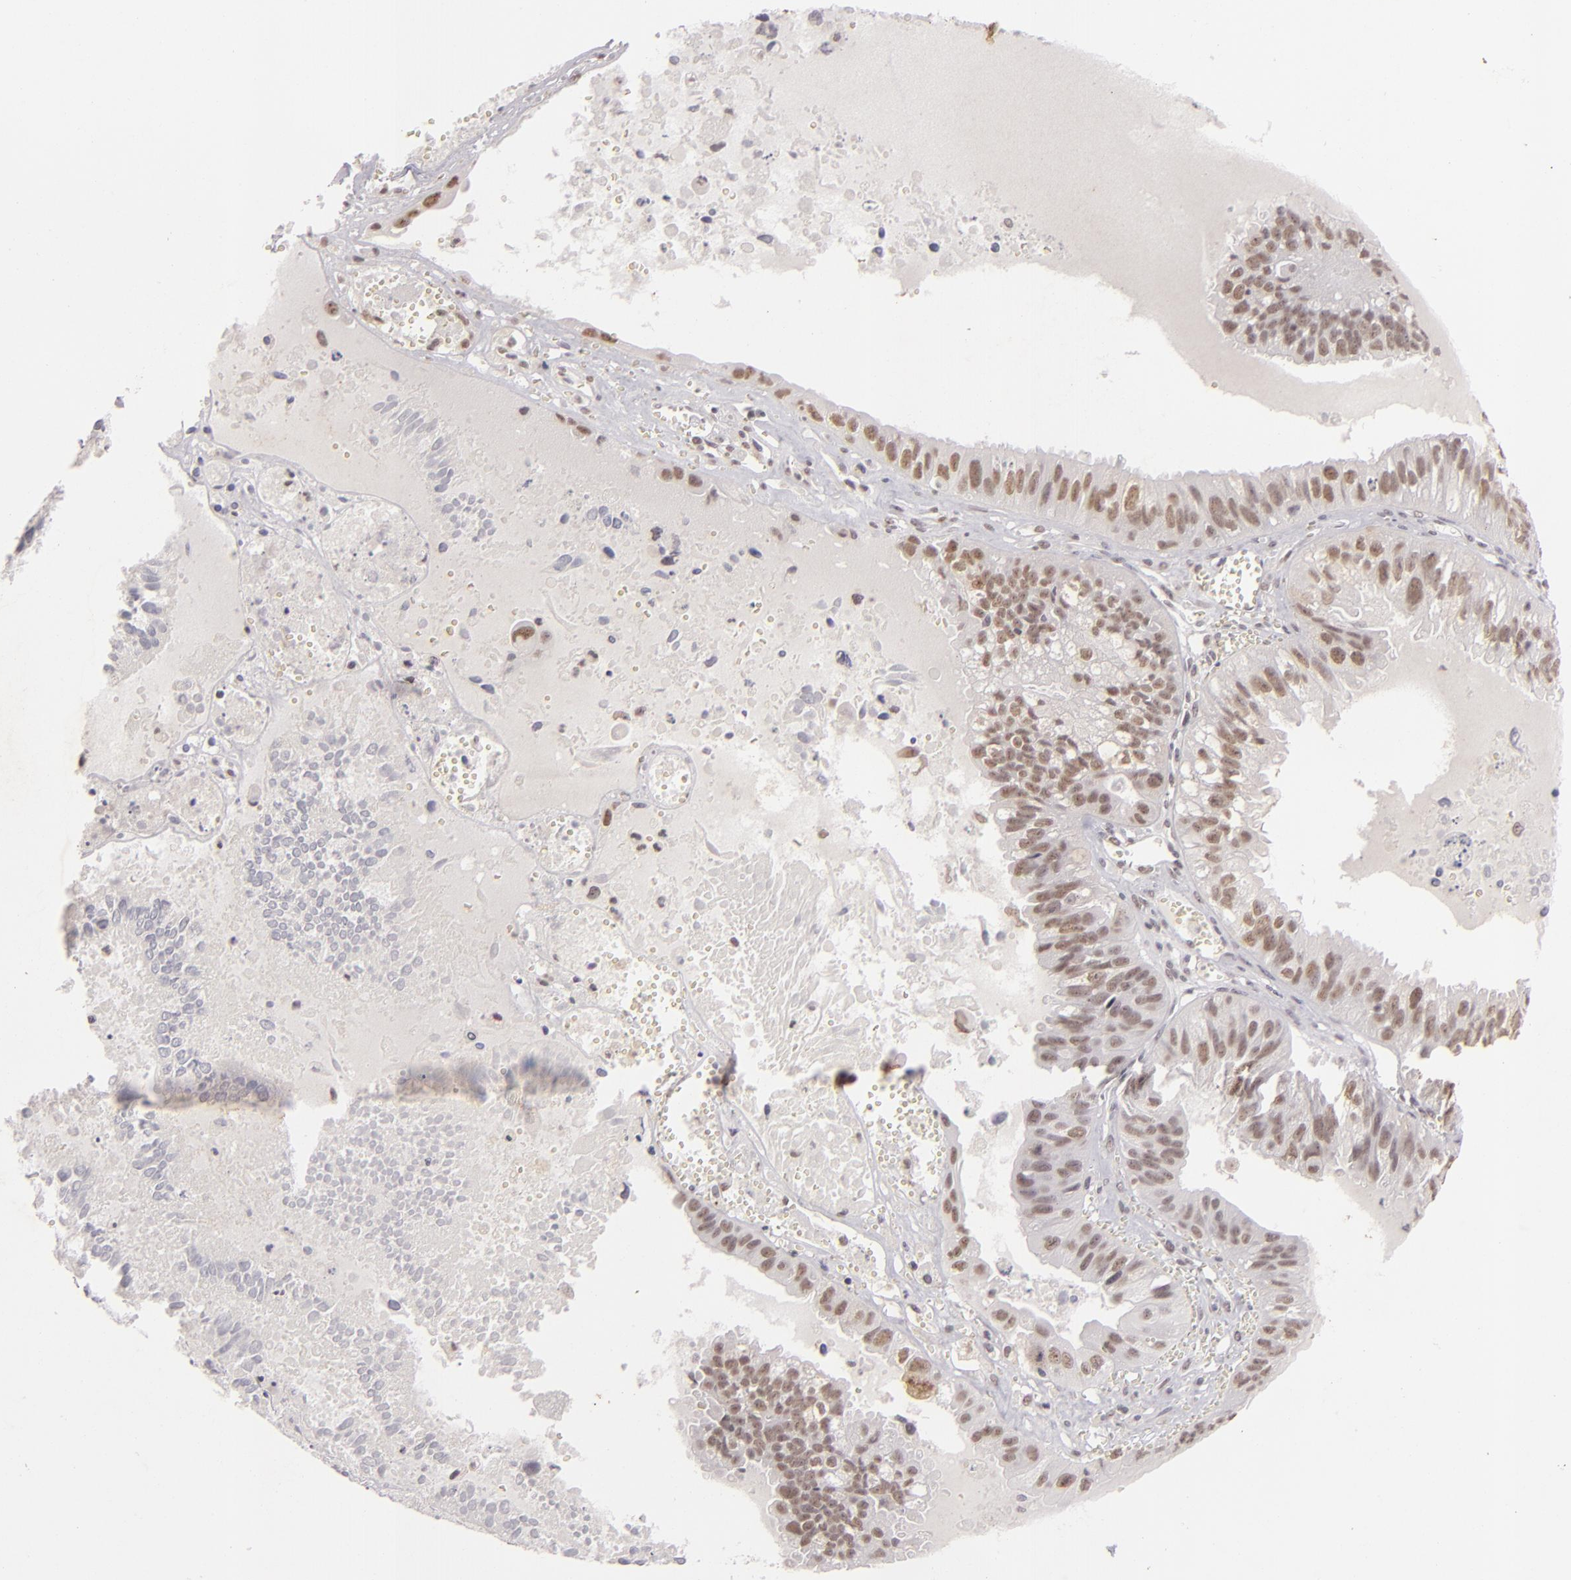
{"staining": {"intensity": "weak", "quantity": "25%-75%", "location": "nuclear"}, "tissue": "ovarian cancer", "cell_type": "Tumor cells", "image_type": "cancer", "snomed": [{"axis": "morphology", "description": "Carcinoma, endometroid"}, {"axis": "topography", "description": "Ovary"}], "caption": "About 25%-75% of tumor cells in ovarian cancer exhibit weak nuclear protein expression as visualized by brown immunohistochemical staining.", "gene": "CBX3", "patient": {"sex": "female", "age": 85}}